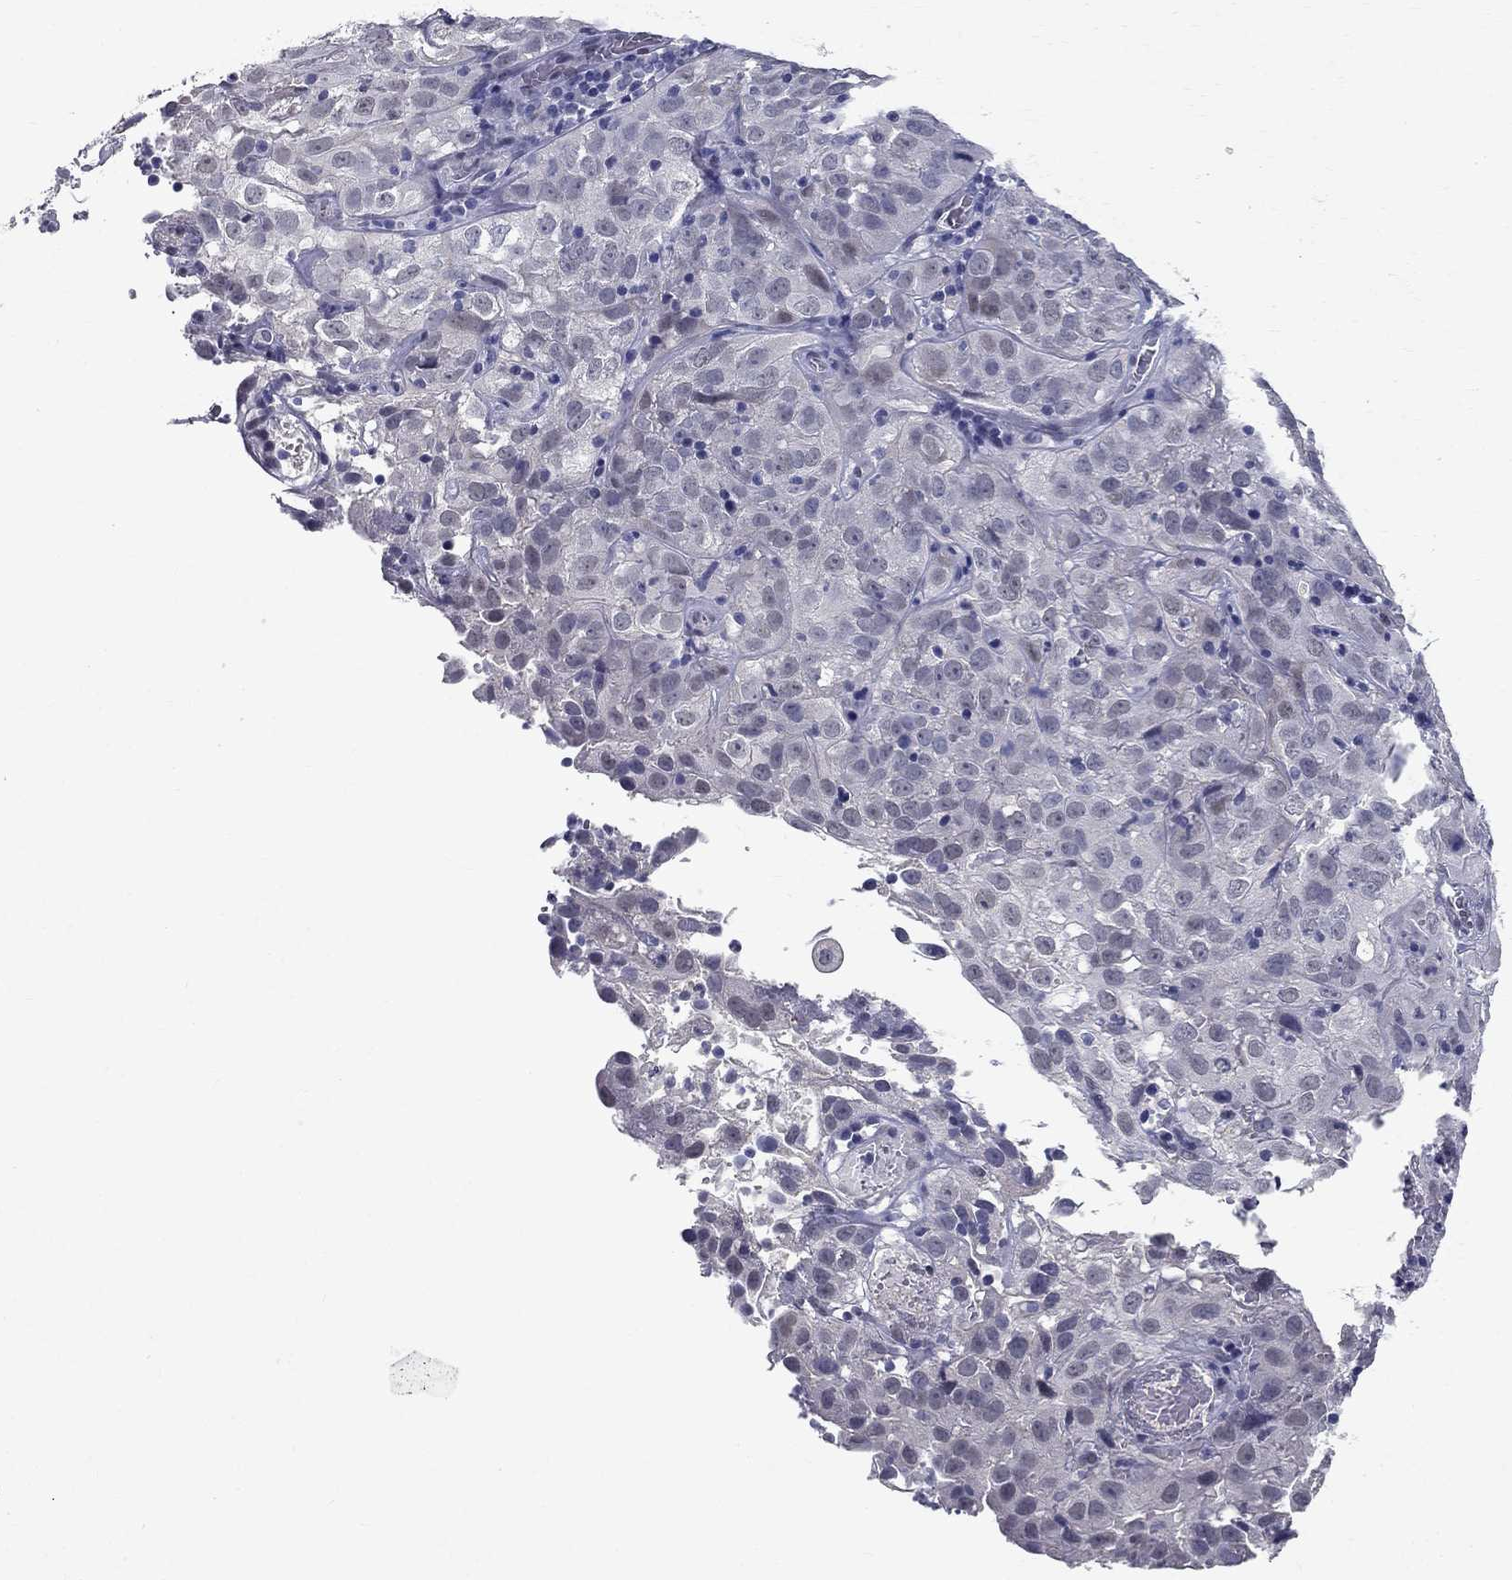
{"staining": {"intensity": "negative", "quantity": "none", "location": "none"}, "tissue": "cervical cancer", "cell_type": "Tumor cells", "image_type": "cancer", "snomed": [{"axis": "morphology", "description": "Squamous cell carcinoma, NOS"}, {"axis": "topography", "description": "Cervix"}], "caption": "This image is of cervical squamous cell carcinoma stained with immunohistochemistry (IHC) to label a protein in brown with the nuclei are counter-stained blue. There is no expression in tumor cells.", "gene": "RBFOX1", "patient": {"sex": "female", "age": 32}}